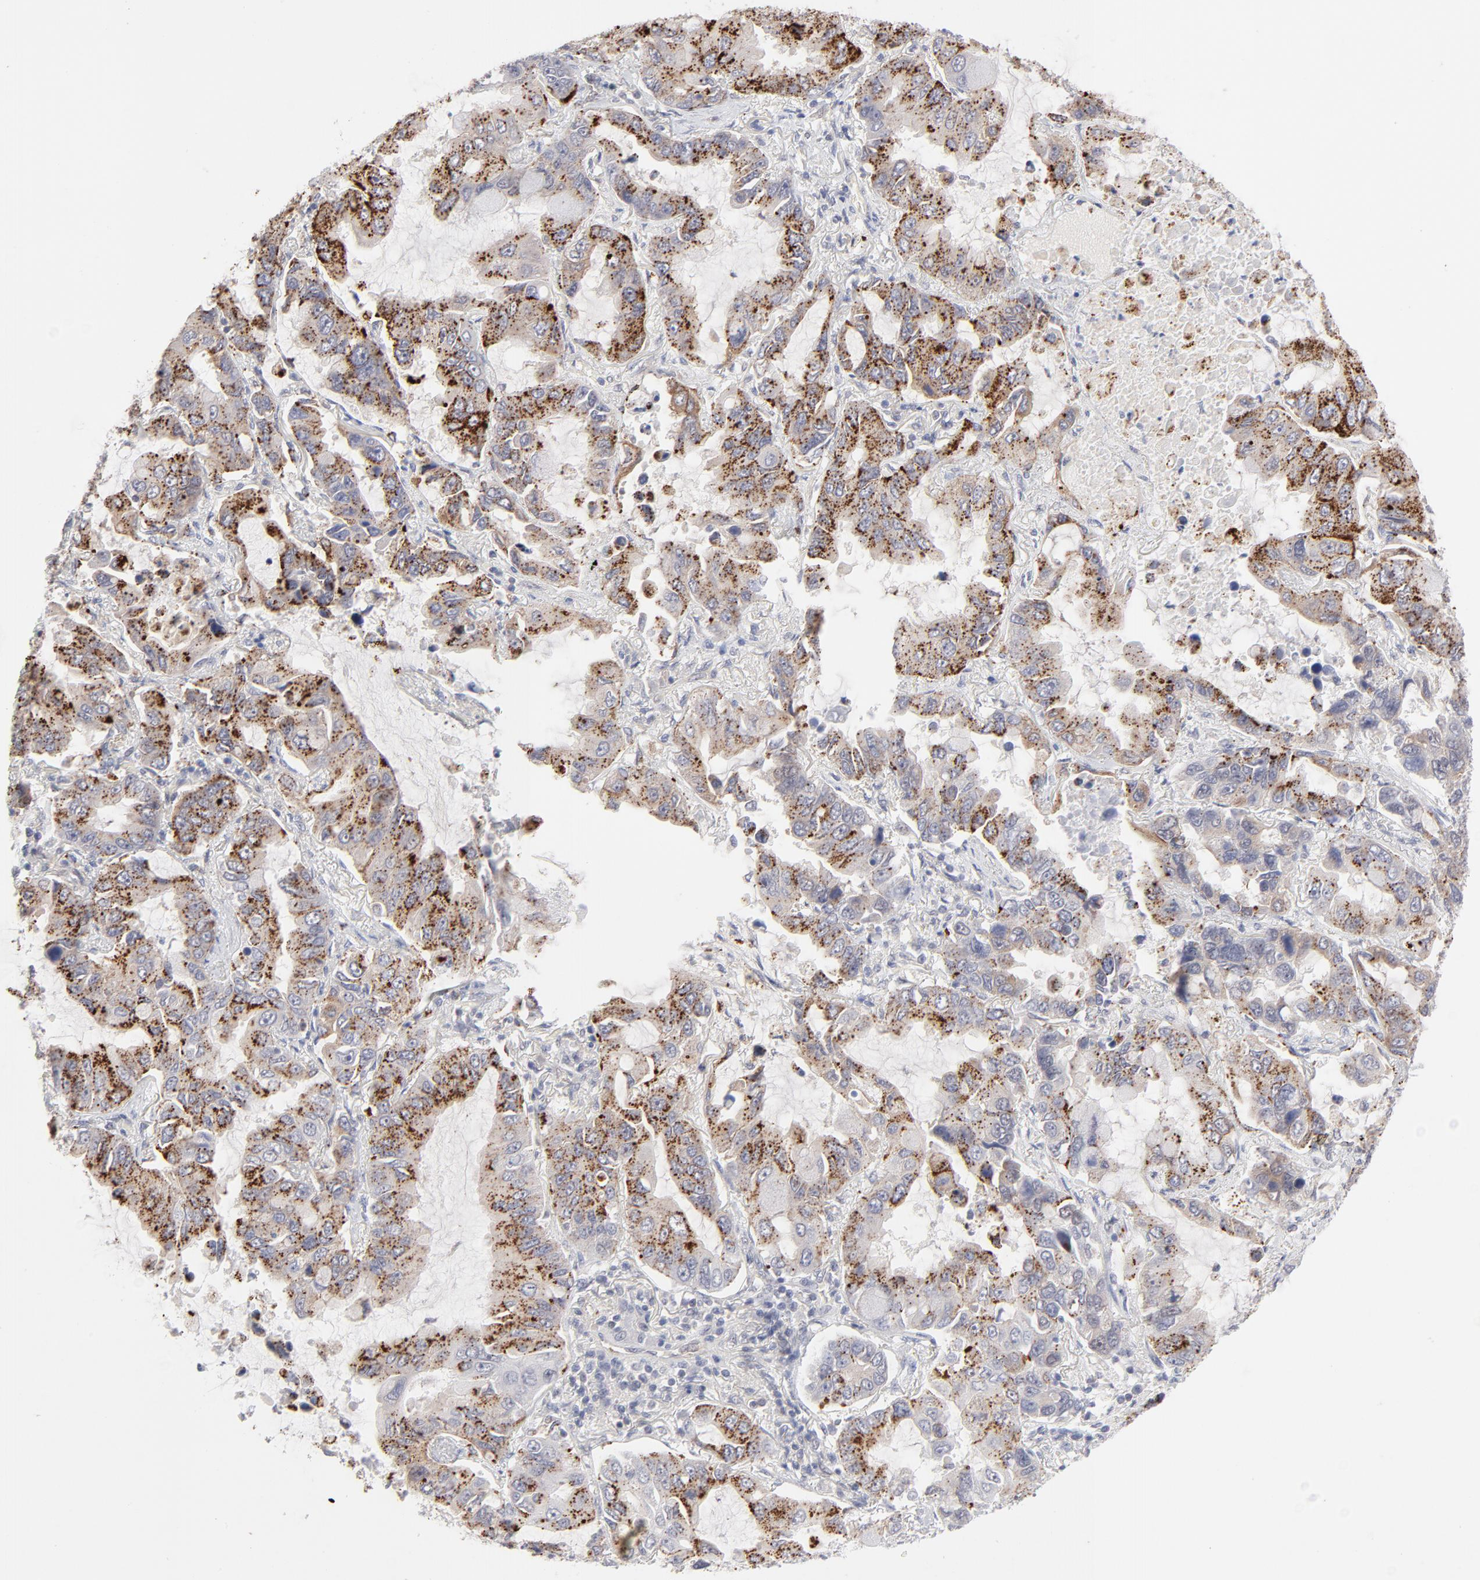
{"staining": {"intensity": "strong", "quantity": "25%-75%", "location": "cytoplasmic/membranous"}, "tissue": "lung cancer", "cell_type": "Tumor cells", "image_type": "cancer", "snomed": [{"axis": "morphology", "description": "Adenocarcinoma, NOS"}, {"axis": "topography", "description": "Lung"}], "caption": "Protein expression analysis of human adenocarcinoma (lung) reveals strong cytoplasmic/membranous staining in approximately 25%-75% of tumor cells.", "gene": "NBN", "patient": {"sex": "male", "age": 64}}